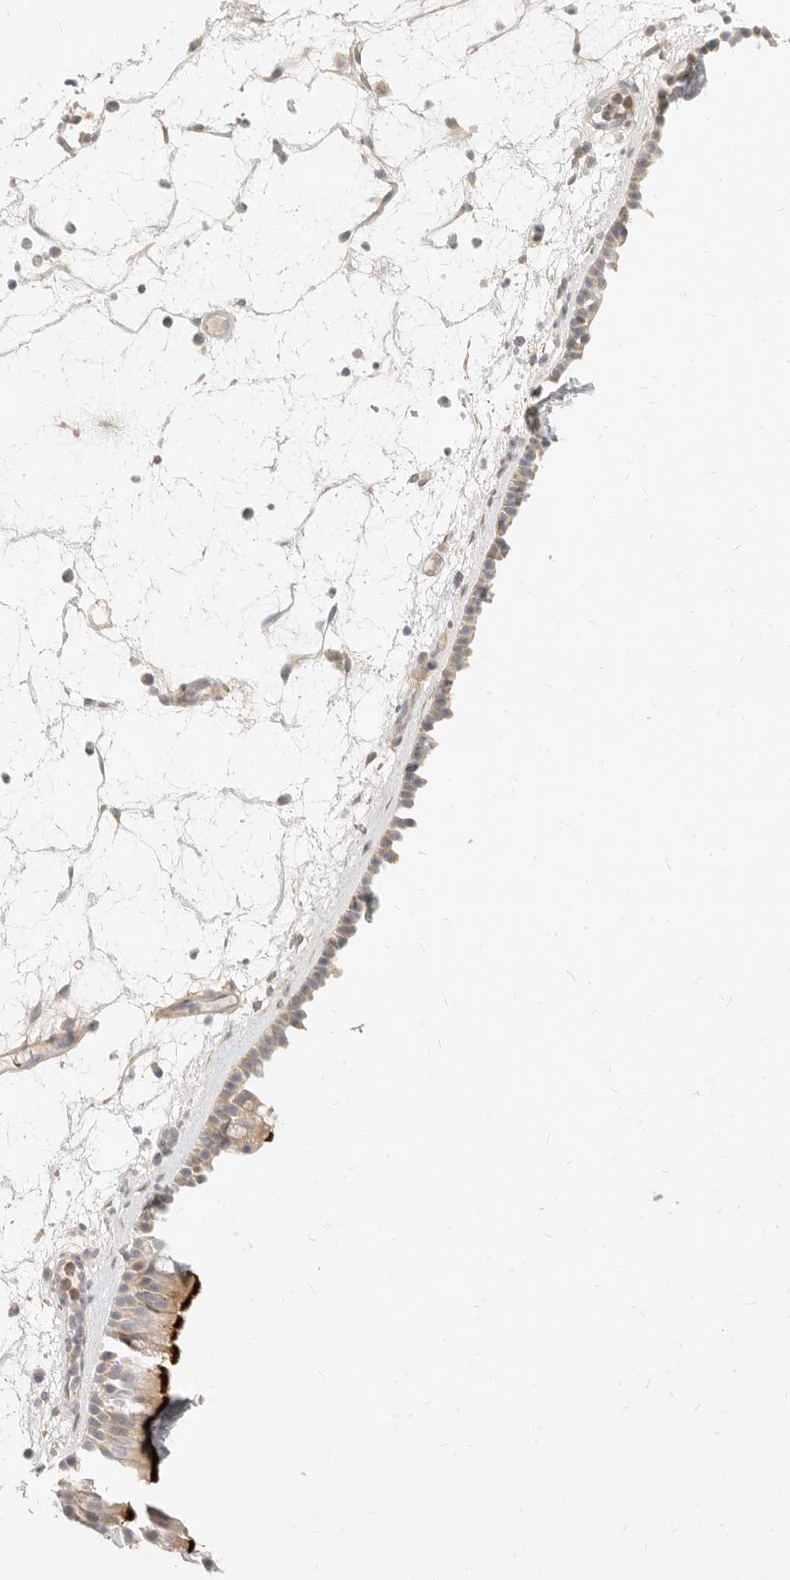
{"staining": {"intensity": "strong", "quantity": "<25%", "location": "cytoplasmic/membranous"}, "tissue": "nasopharynx", "cell_type": "Respiratory epithelial cells", "image_type": "normal", "snomed": [{"axis": "morphology", "description": "Normal tissue, NOS"}, {"axis": "morphology", "description": "Inflammation, NOS"}, {"axis": "morphology", "description": "Malignant melanoma, Metastatic site"}, {"axis": "topography", "description": "Nasopharynx"}], "caption": "Immunohistochemical staining of normal human nasopharynx displays medium levels of strong cytoplasmic/membranous staining in approximately <25% of respiratory epithelial cells. (DAB (3,3'-diaminobenzidine) IHC with brightfield microscopy, high magnification).", "gene": "LTB4R2", "patient": {"sex": "male", "age": 70}}